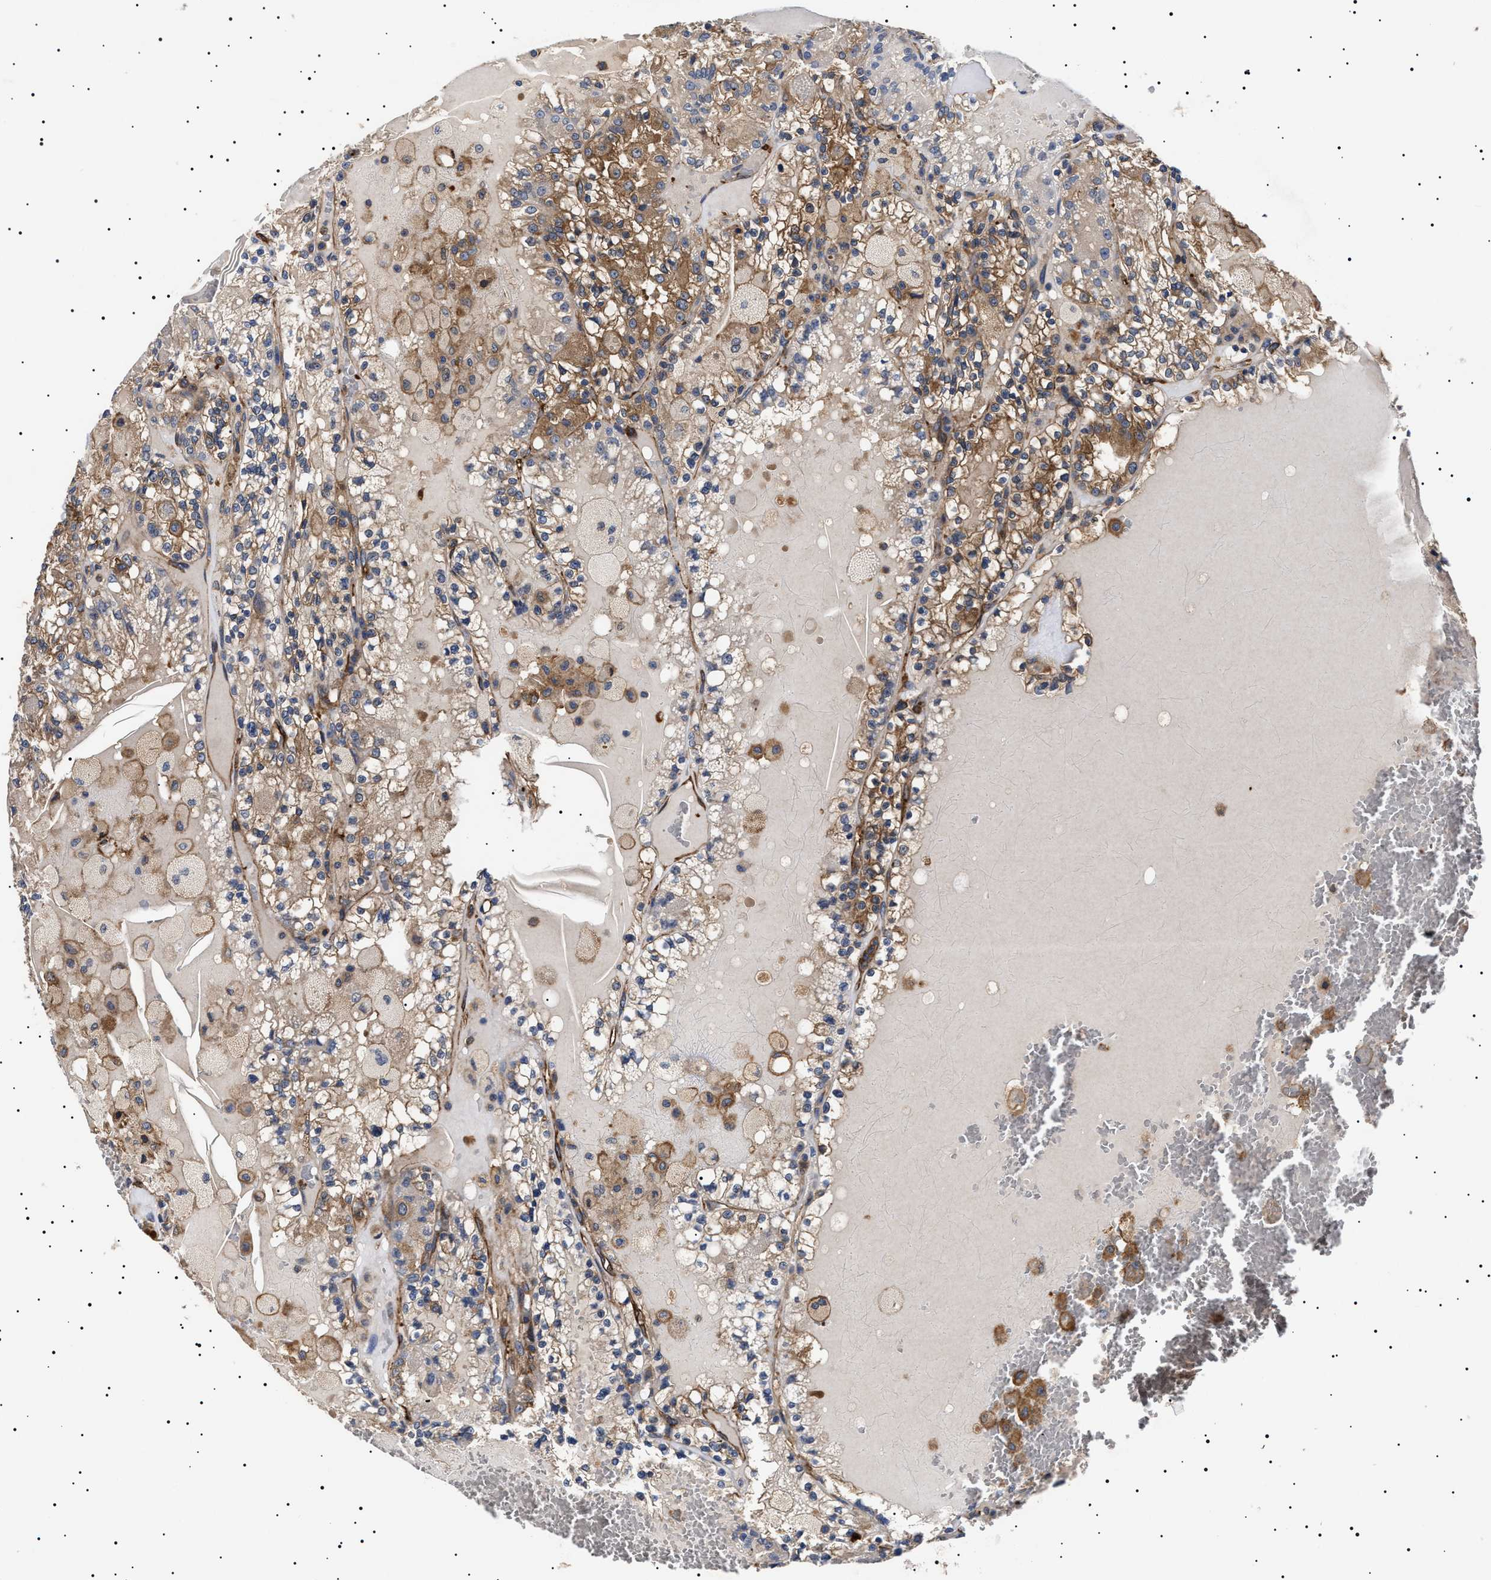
{"staining": {"intensity": "weak", "quantity": "25%-75%", "location": "cytoplasmic/membranous"}, "tissue": "renal cancer", "cell_type": "Tumor cells", "image_type": "cancer", "snomed": [{"axis": "morphology", "description": "Adenocarcinoma, NOS"}, {"axis": "topography", "description": "Kidney"}], "caption": "Human renal adenocarcinoma stained with a protein marker shows weak staining in tumor cells.", "gene": "TPP2", "patient": {"sex": "female", "age": 56}}